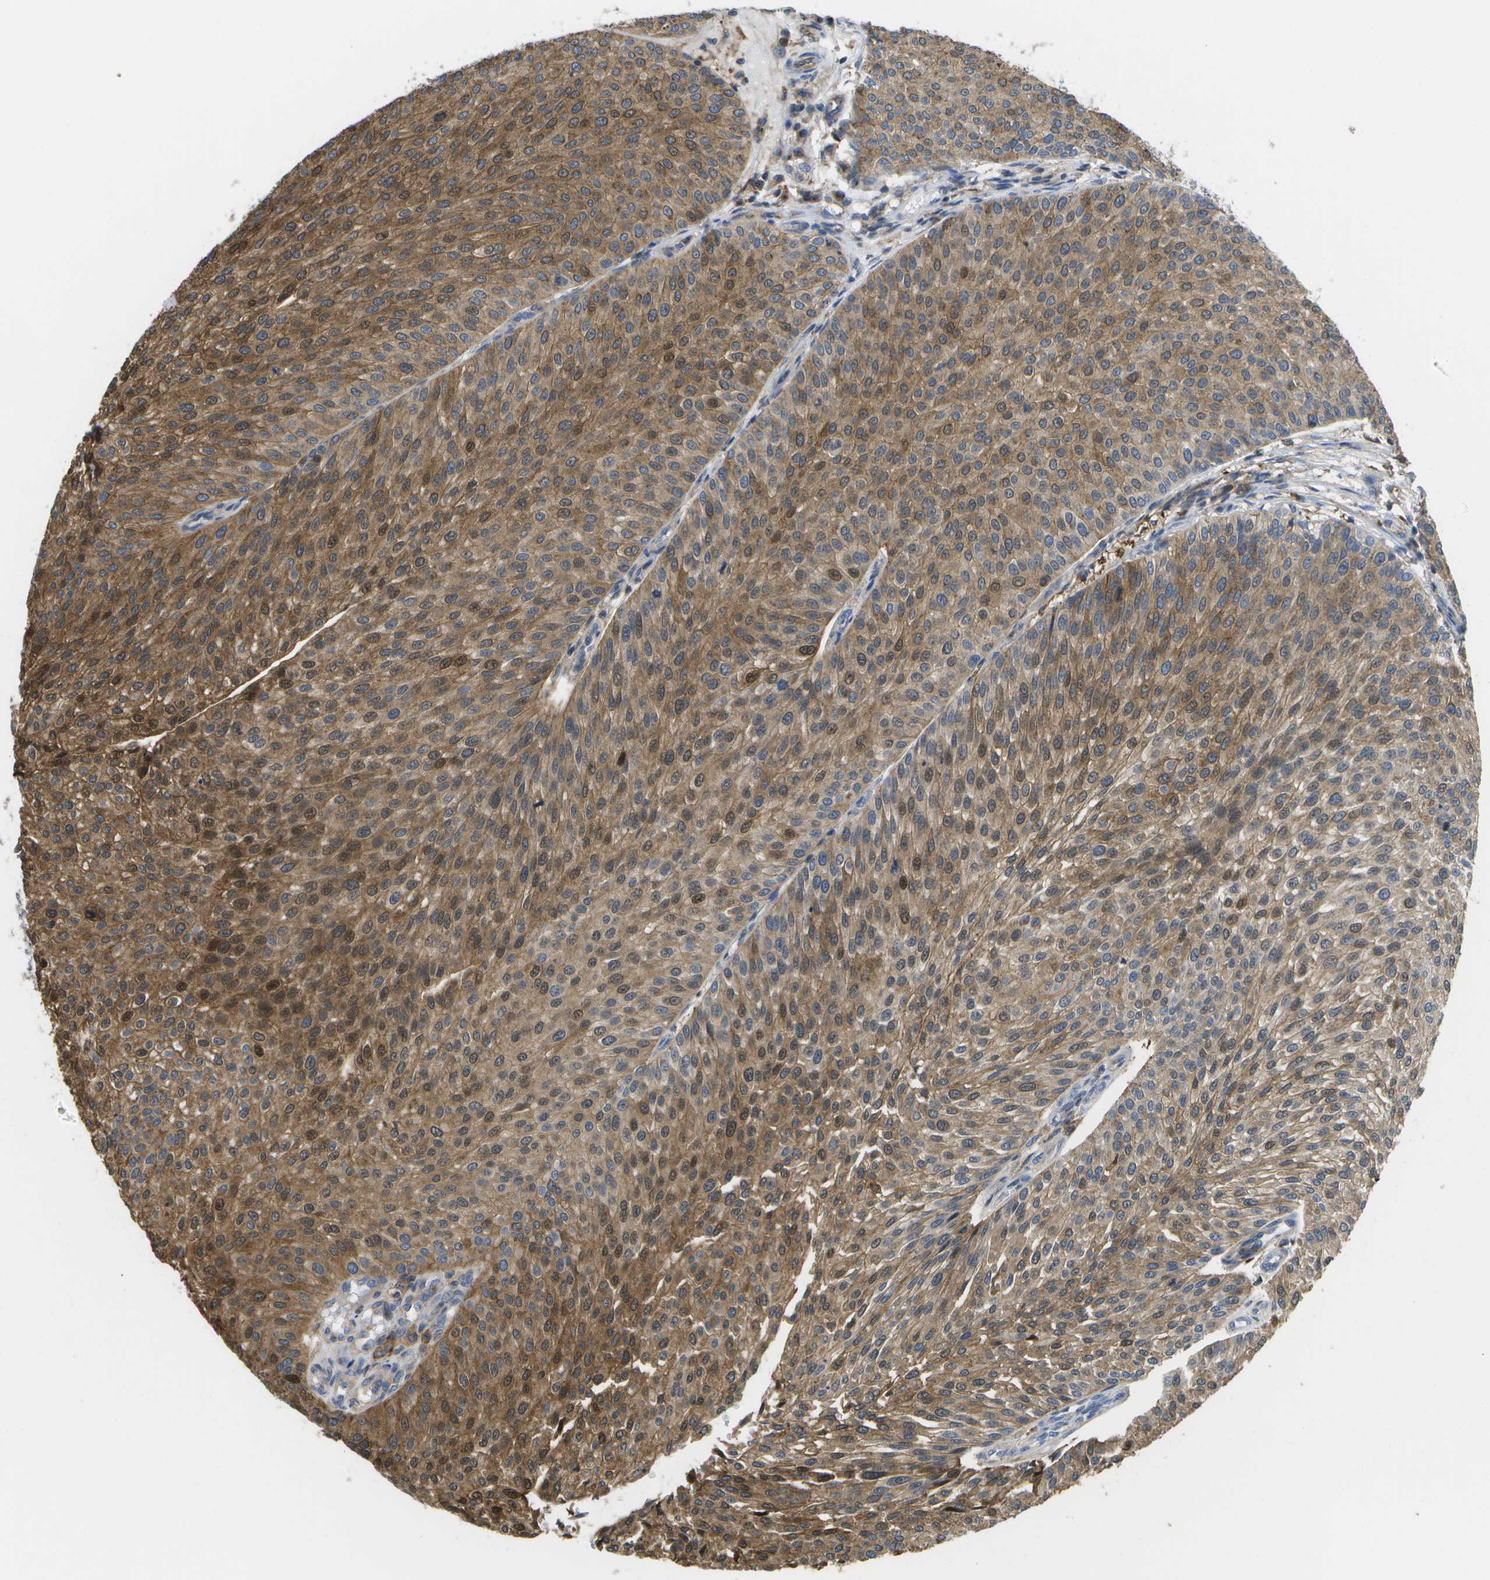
{"staining": {"intensity": "moderate", "quantity": ">75%", "location": "cytoplasmic/membranous"}, "tissue": "urothelial cancer", "cell_type": "Tumor cells", "image_type": "cancer", "snomed": [{"axis": "morphology", "description": "Urothelial carcinoma, Low grade"}, {"axis": "topography", "description": "Smooth muscle"}, {"axis": "topography", "description": "Urinary bladder"}], "caption": "Tumor cells reveal medium levels of moderate cytoplasmic/membranous expression in about >75% of cells in urothelial carcinoma (low-grade).", "gene": "BST2", "patient": {"sex": "male", "age": 60}}